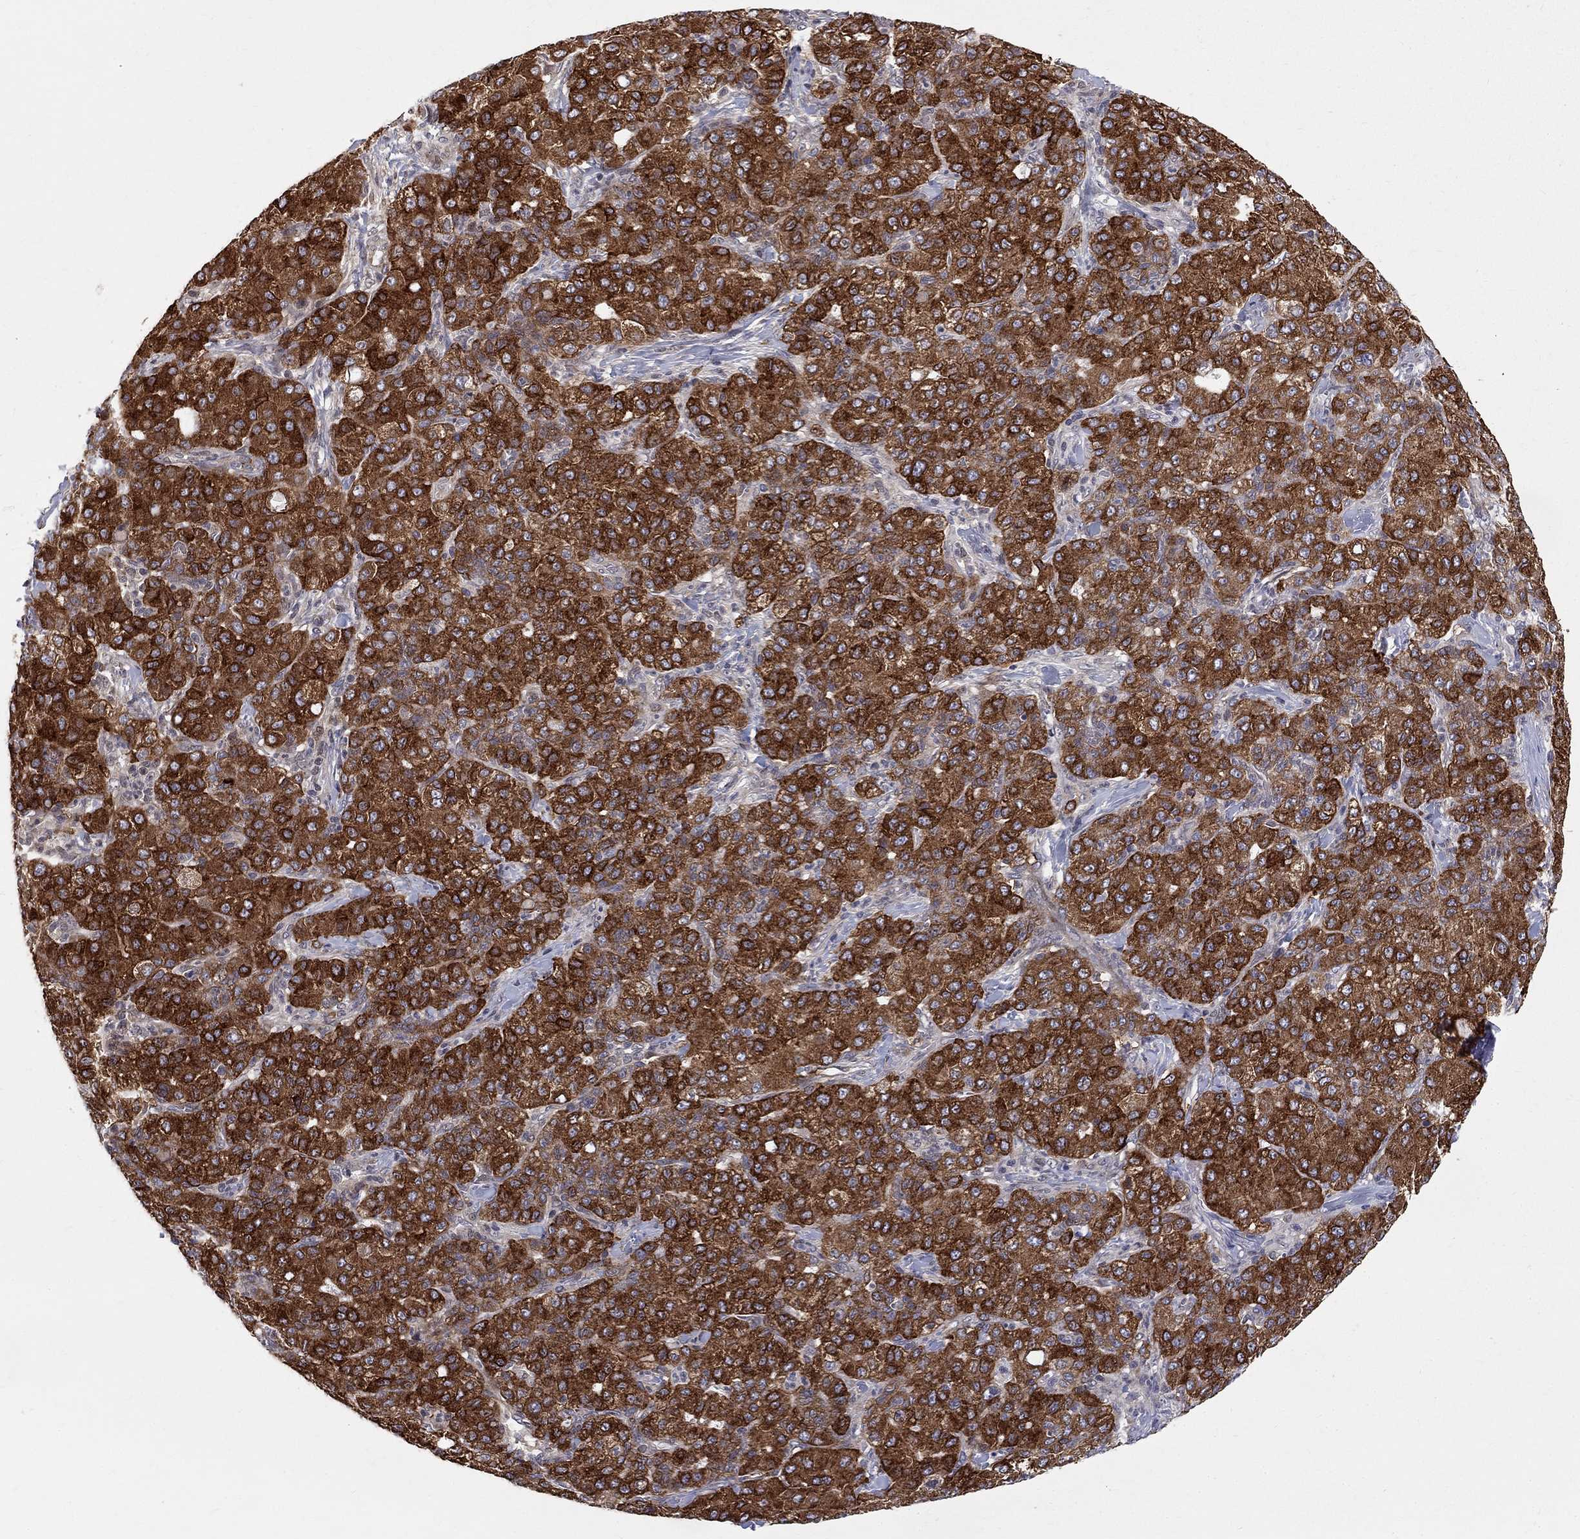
{"staining": {"intensity": "strong", "quantity": ">75%", "location": "cytoplasmic/membranous"}, "tissue": "liver cancer", "cell_type": "Tumor cells", "image_type": "cancer", "snomed": [{"axis": "morphology", "description": "Carcinoma, Hepatocellular, NOS"}, {"axis": "topography", "description": "Liver"}], "caption": "DAB immunohistochemical staining of liver hepatocellular carcinoma demonstrates strong cytoplasmic/membranous protein staining in about >75% of tumor cells.", "gene": "WDR19", "patient": {"sex": "male", "age": 65}}